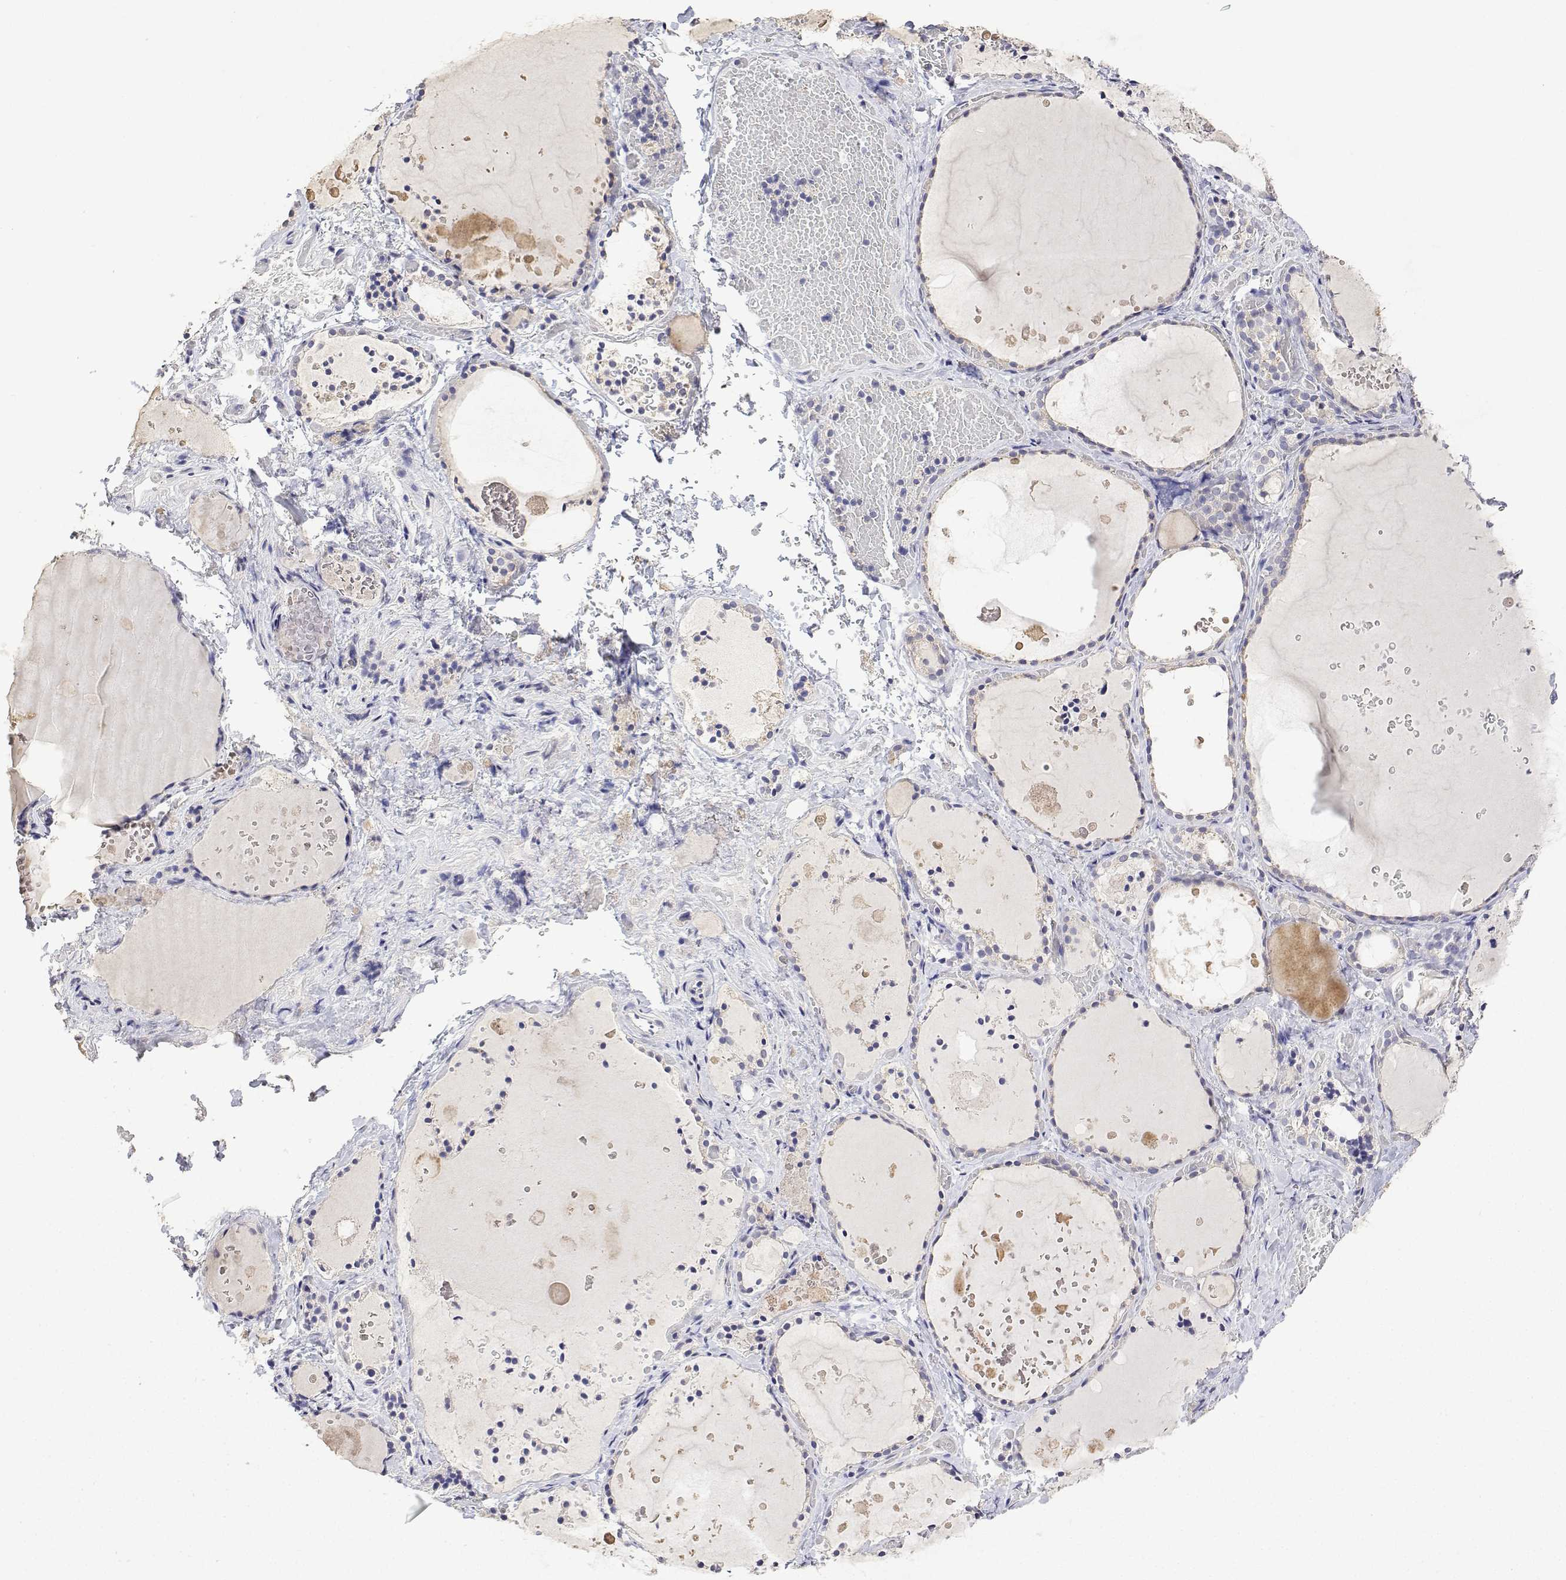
{"staining": {"intensity": "negative", "quantity": "none", "location": "none"}, "tissue": "thyroid gland", "cell_type": "Glandular cells", "image_type": "normal", "snomed": [{"axis": "morphology", "description": "Normal tissue, NOS"}, {"axis": "topography", "description": "Thyroid gland"}], "caption": "Photomicrograph shows no protein expression in glandular cells of benign thyroid gland. Brightfield microscopy of immunohistochemistry stained with DAB (brown) and hematoxylin (blue), captured at high magnification.", "gene": "PLCB1", "patient": {"sex": "female", "age": 56}}